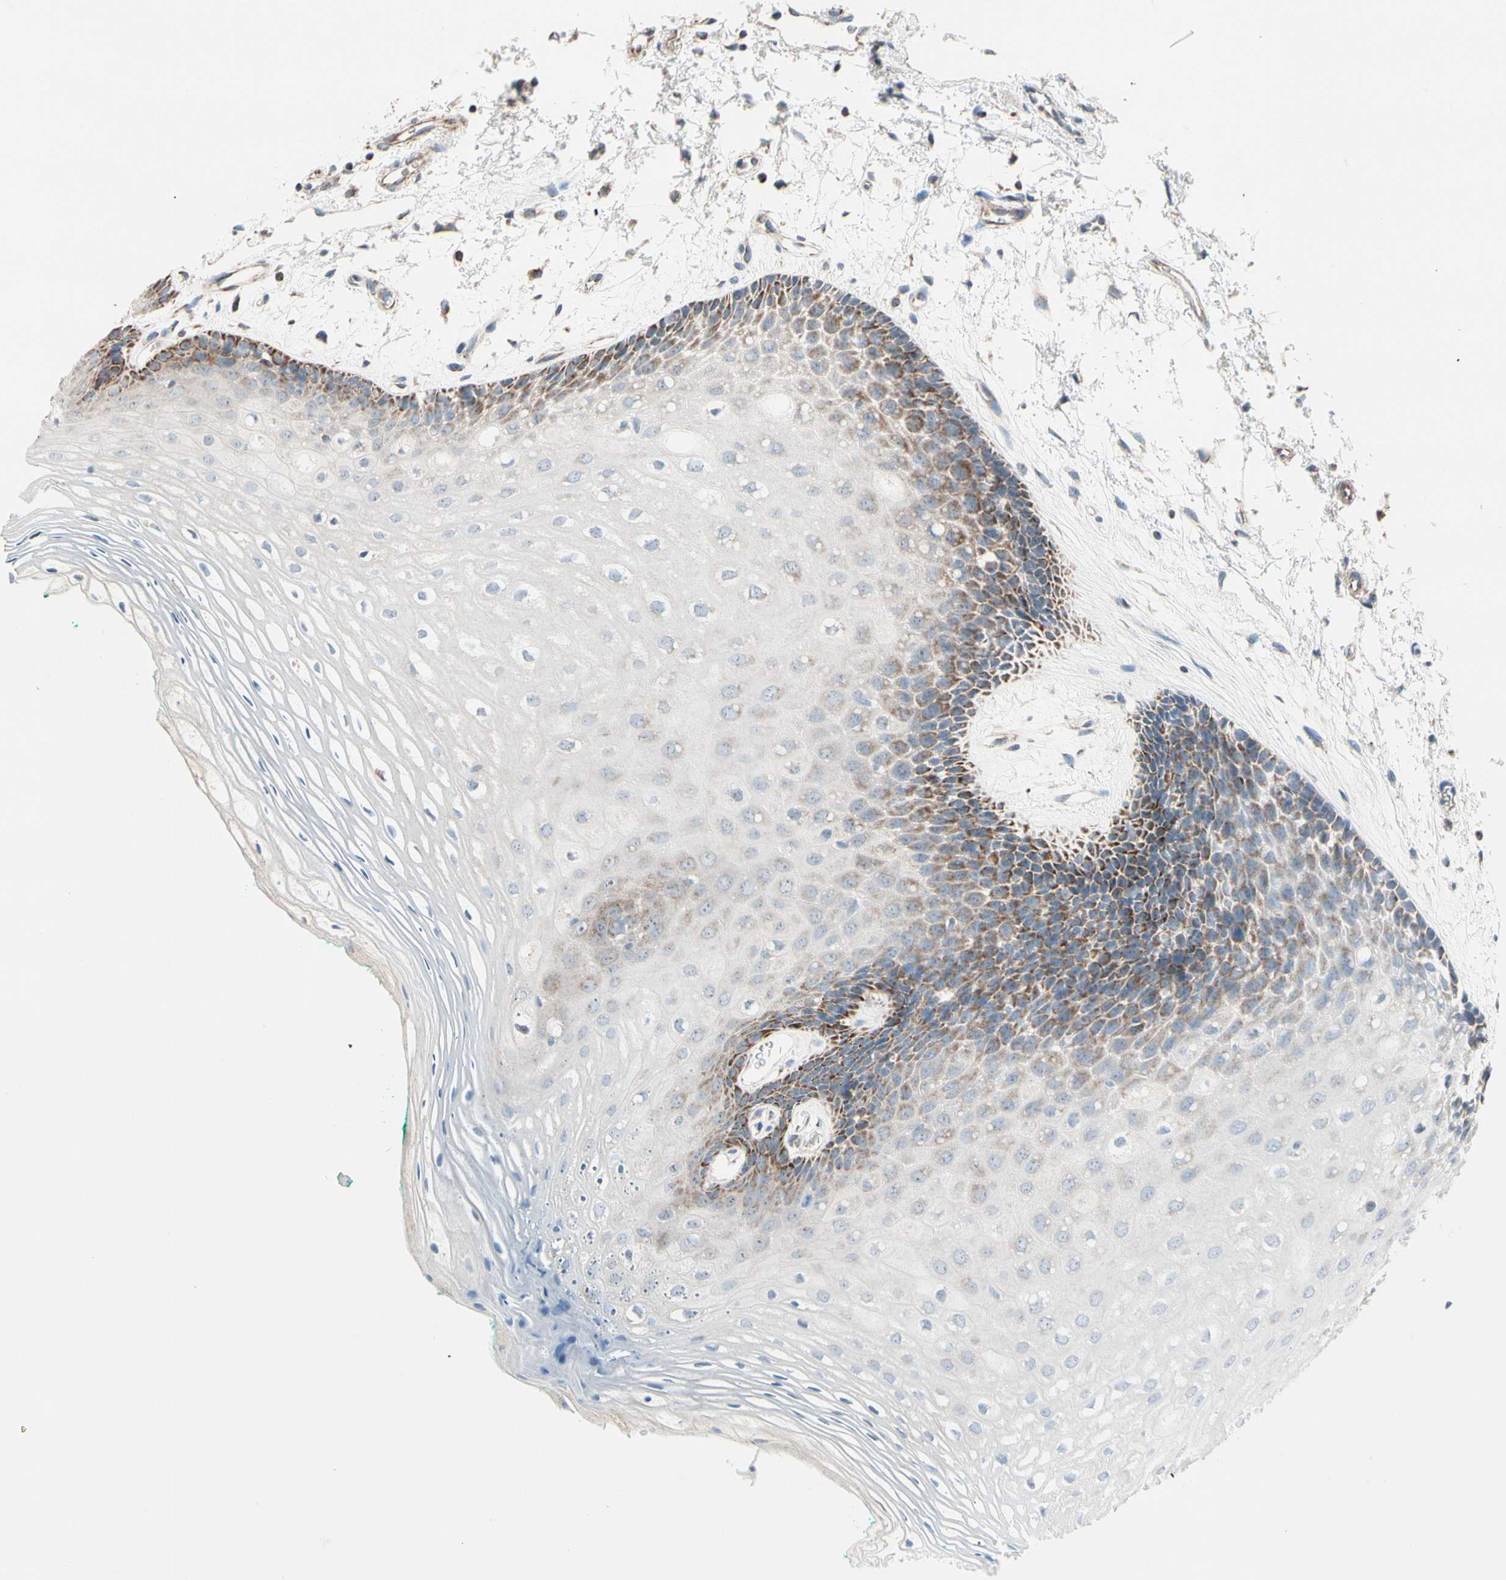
{"staining": {"intensity": "moderate", "quantity": "<25%", "location": "cytoplasmic/membranous"}, "tissue": "oral mucosa", "cell_type": "Squamous epithelial cells", "image_type": "normal", "snomed": [{"axis": "morphology", "description": "Normal tissue, NOS"}, {"axis": "topography", "description": "Skeletal muscle"}, {"axis": "topography", "description": "Oral tissue"}, {"axis": "topography", "description": "Peripheral nerve tissue"}], "caption": "Immunohistochemical staining of benign oral mucosa reveals <25% levels of moderate cytoplasmic/membranous protein positivity in approximately <25% of squamous epithelial cells. (Brightfield microscopy of DAB IHC at high magnification).", "gene": "CPT1A", "patient": {"sex": "female", "age": 84}}